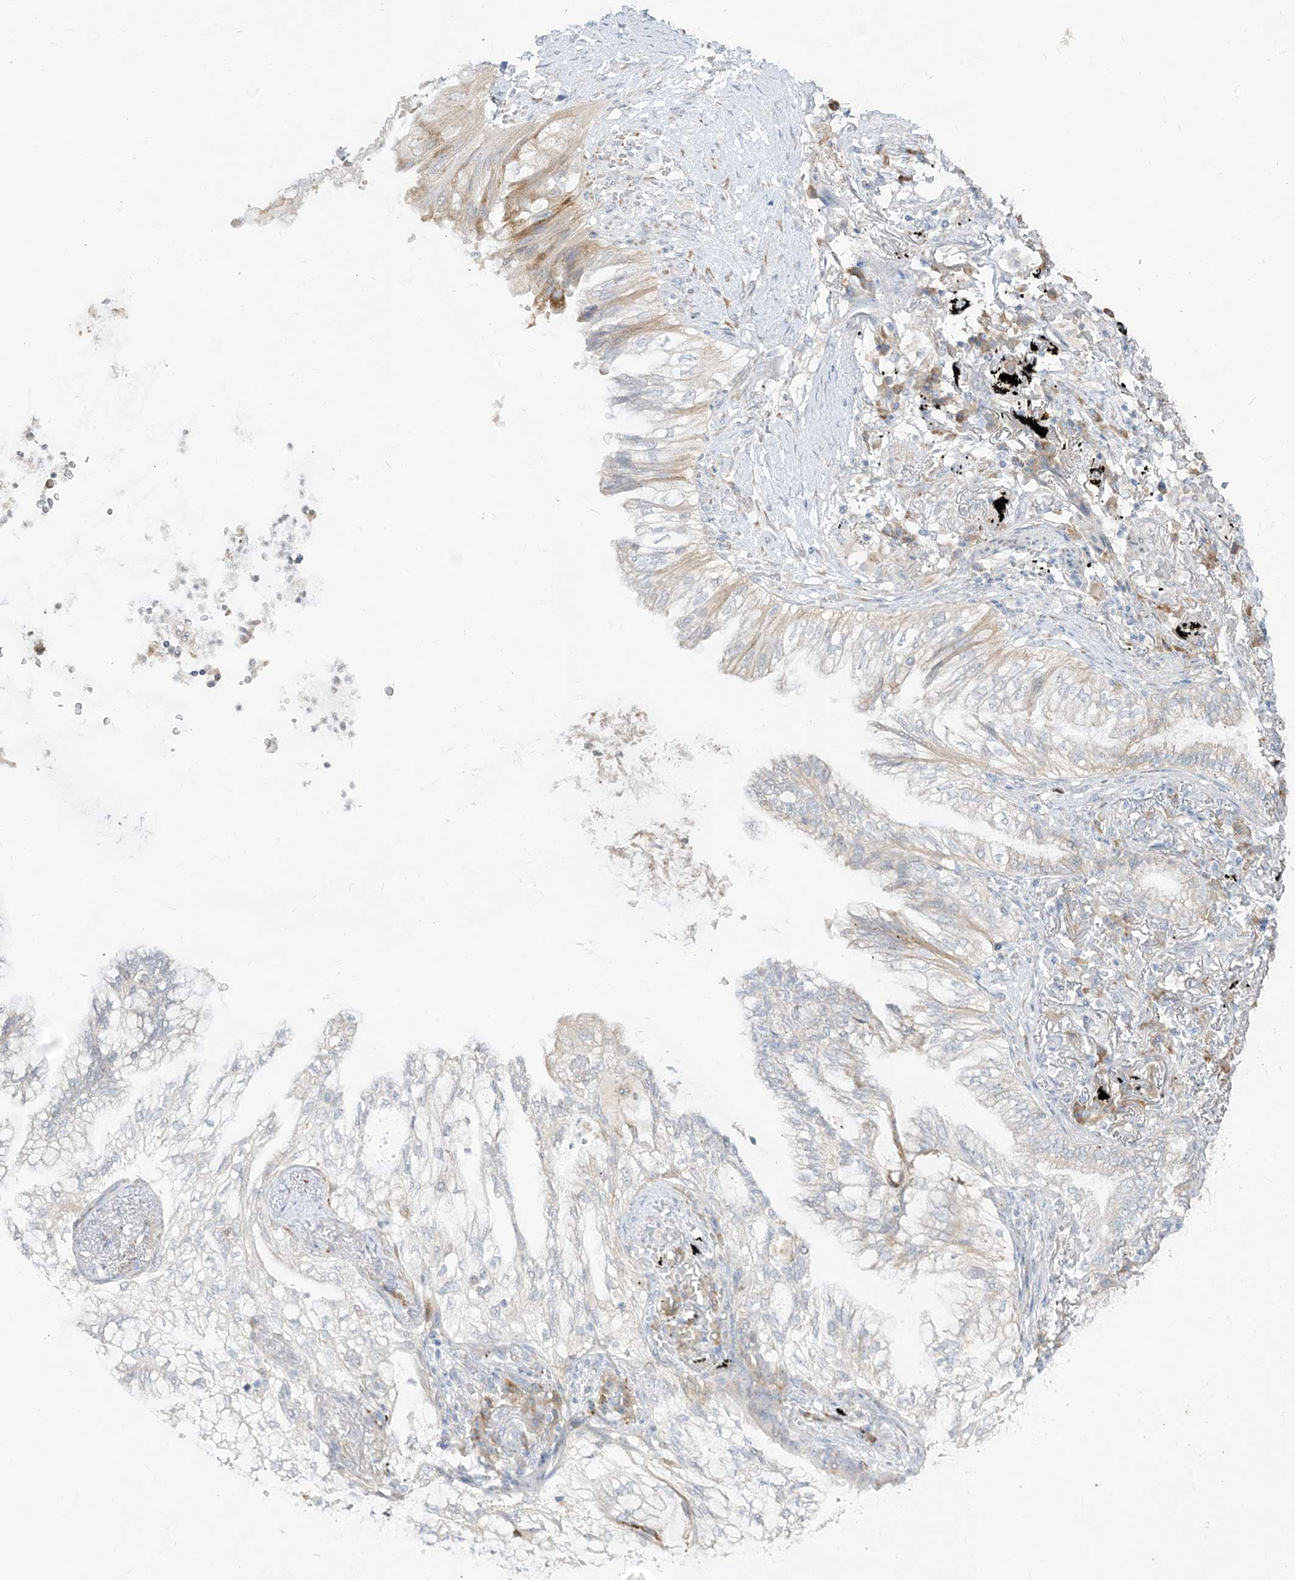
{"staining": {"intensity": "moderate", "quantity": "<25%", "location": "cytoplasmic/membranous"}, "tissue": "lung cancer", "cell_type": "Tumor cells", "image_type": "cancer", "snomed": [{"axis": "morphology", "description": "Adenocarcinoma, NOS"}, {"axis": "topography", "description": "Lung"}], "caption": "Brown immunohistochemical staining in adenocarcinoma (lung) exhibits moderate cytoplasmic/membranous staining in about <25% of tumor cells.", "gene": "LOXL3", "patient": {"sex": "female", "age": 70}}